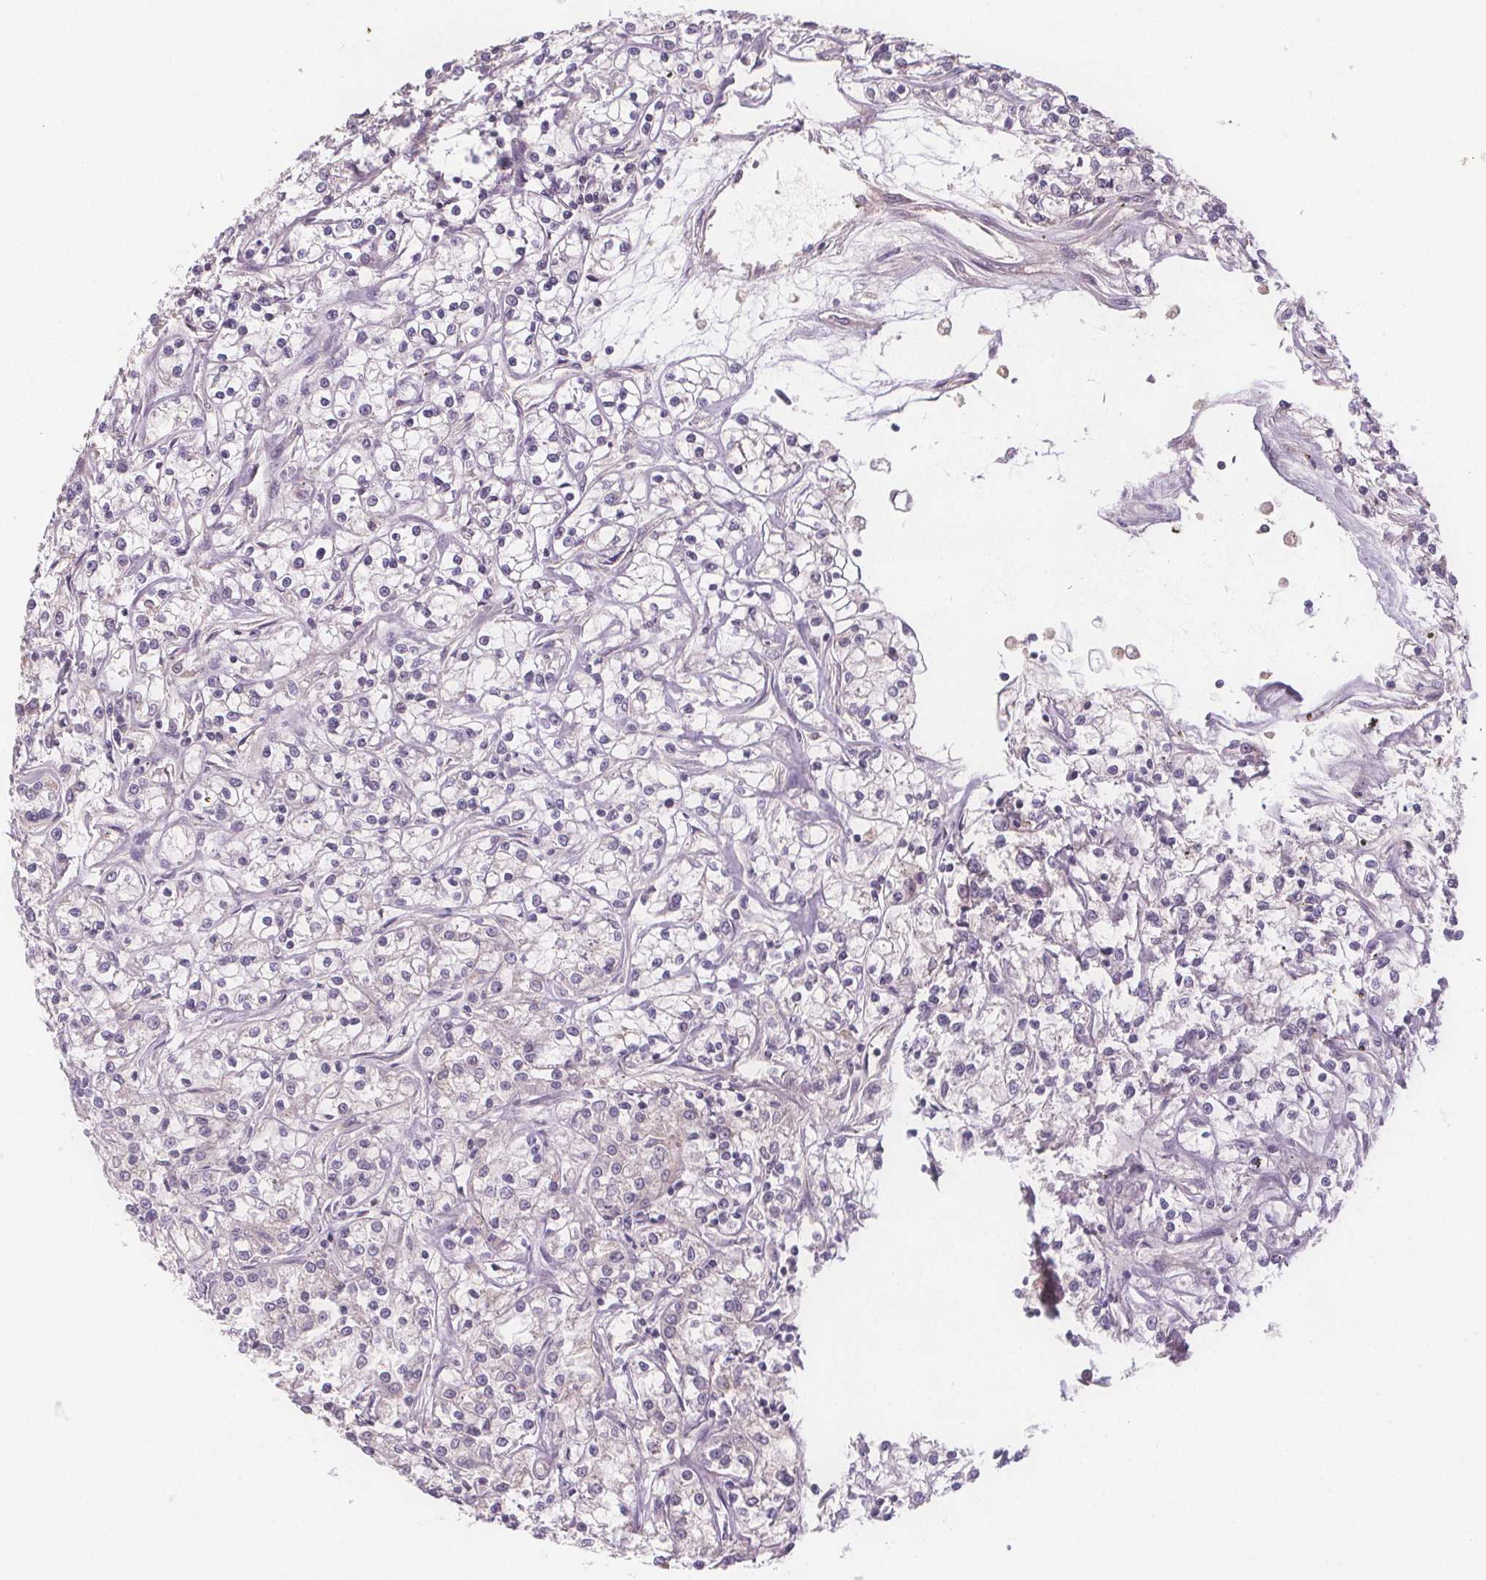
{"staining": {"intensity": "negative", "quantity": "none", "location": "none"}, "tissue": "renal cancer", "cell_type": "Tumor cells", "image_type": "cancer", "snomed": [{"axis": "morphology", "description": "Adenocarcinoma, NOS"}, {"axis": "topography", "description": "Kidney"}], "caption": "Tumor cells are negative for protein expression in human adenocarcinoma (renal).", "gene": "TMEM80", "patient": {"sex": "female", "age": 59}}